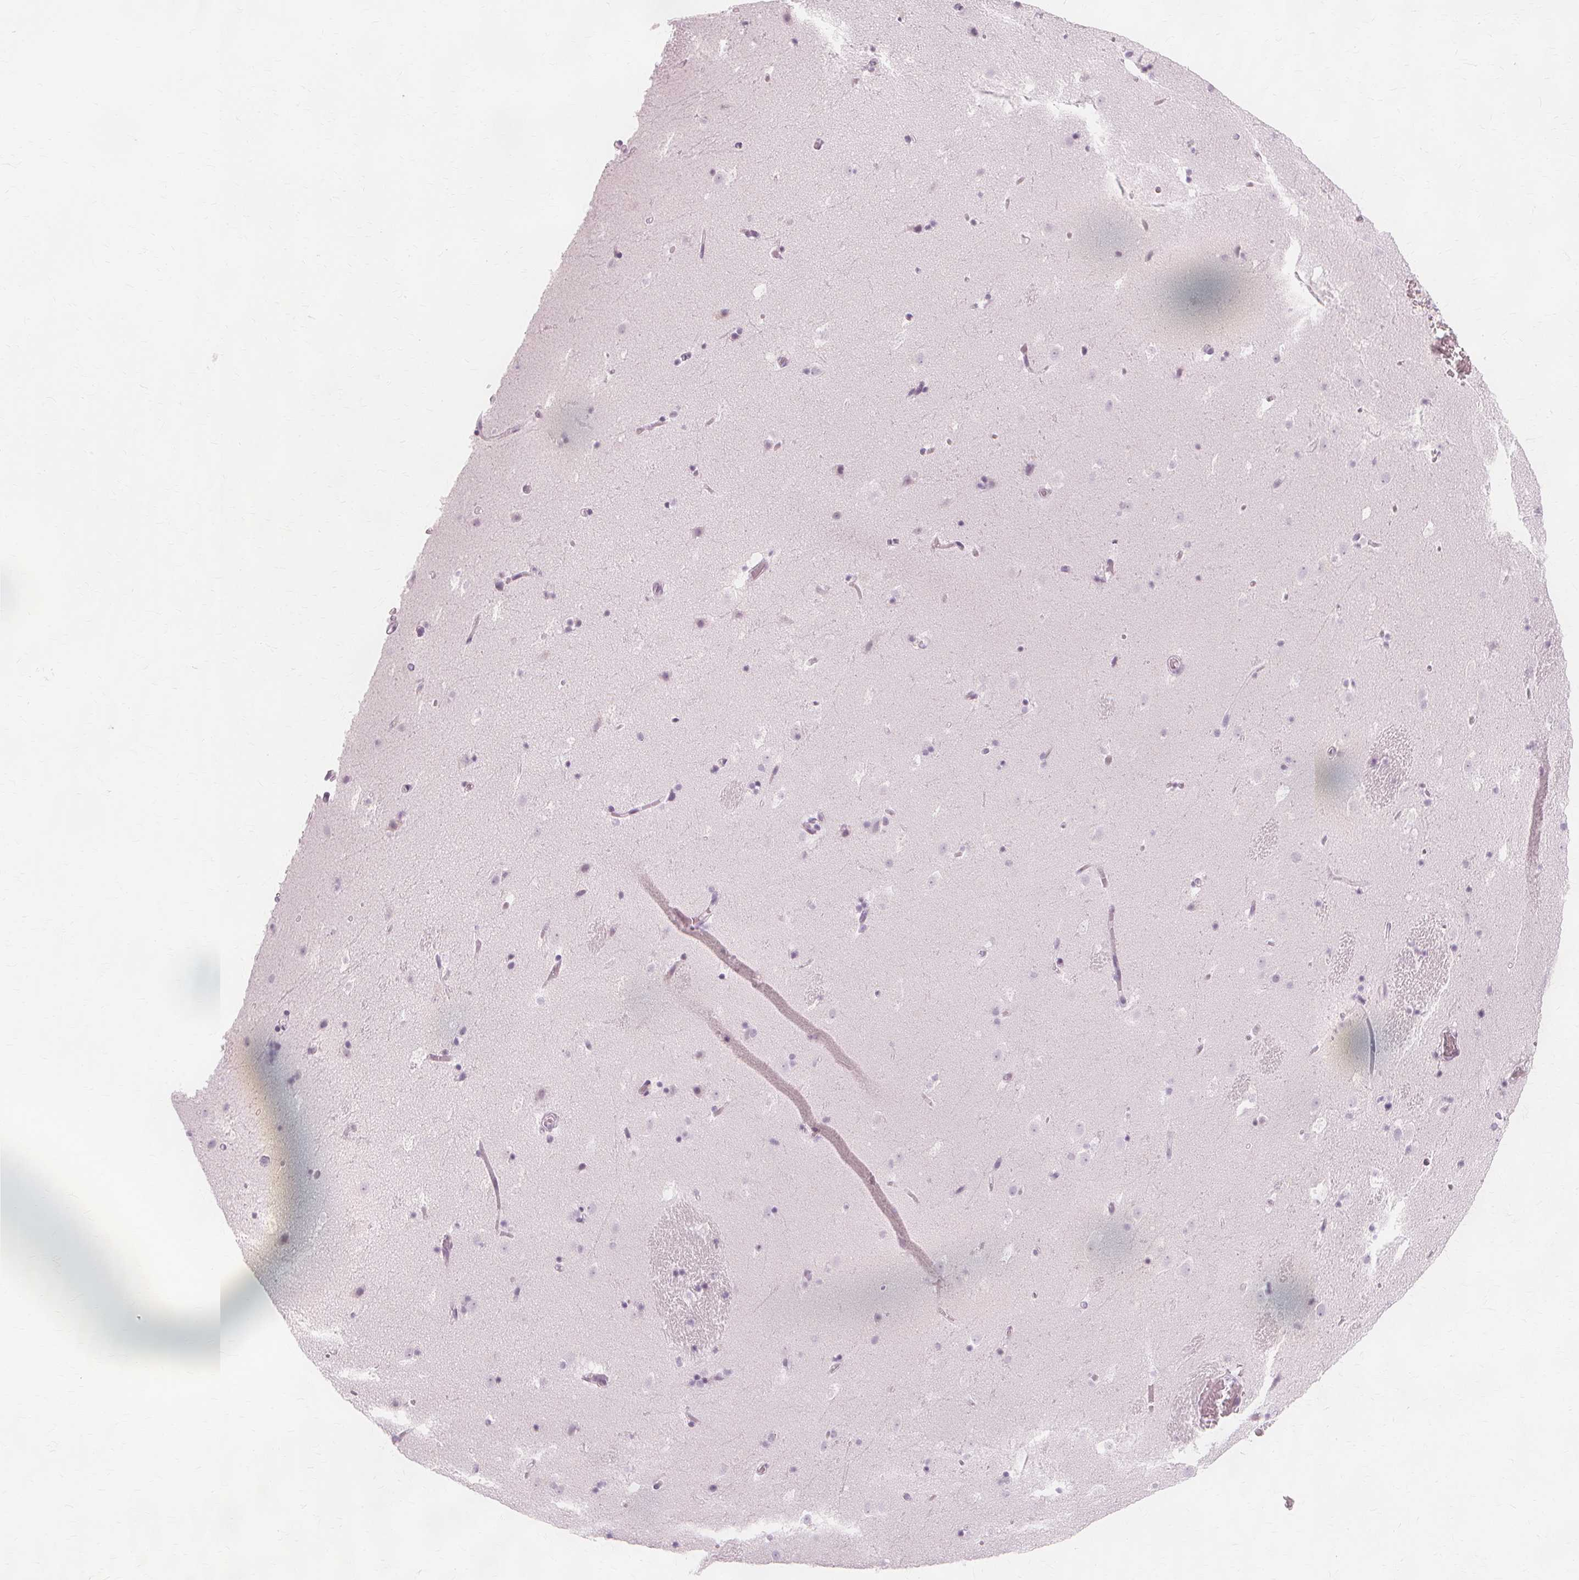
{"staining": {"intensity": "negative", "quantity": "none", "location": "none"}, "tissue": "caudate", "cell_type": "Glial cells", "image_type": "normal", "snomed": [{"axis": "morphology", "description": "Normal tissue, NOS"}, {"axis": "topography", "description": "Lateral ventricle wall"}], "caption": "Immunohistochemical staining of benign caudate exhibits no significant expression in glial cells.", "gene": "TFF1", "patient": {"sex": "male", "age": 37}}